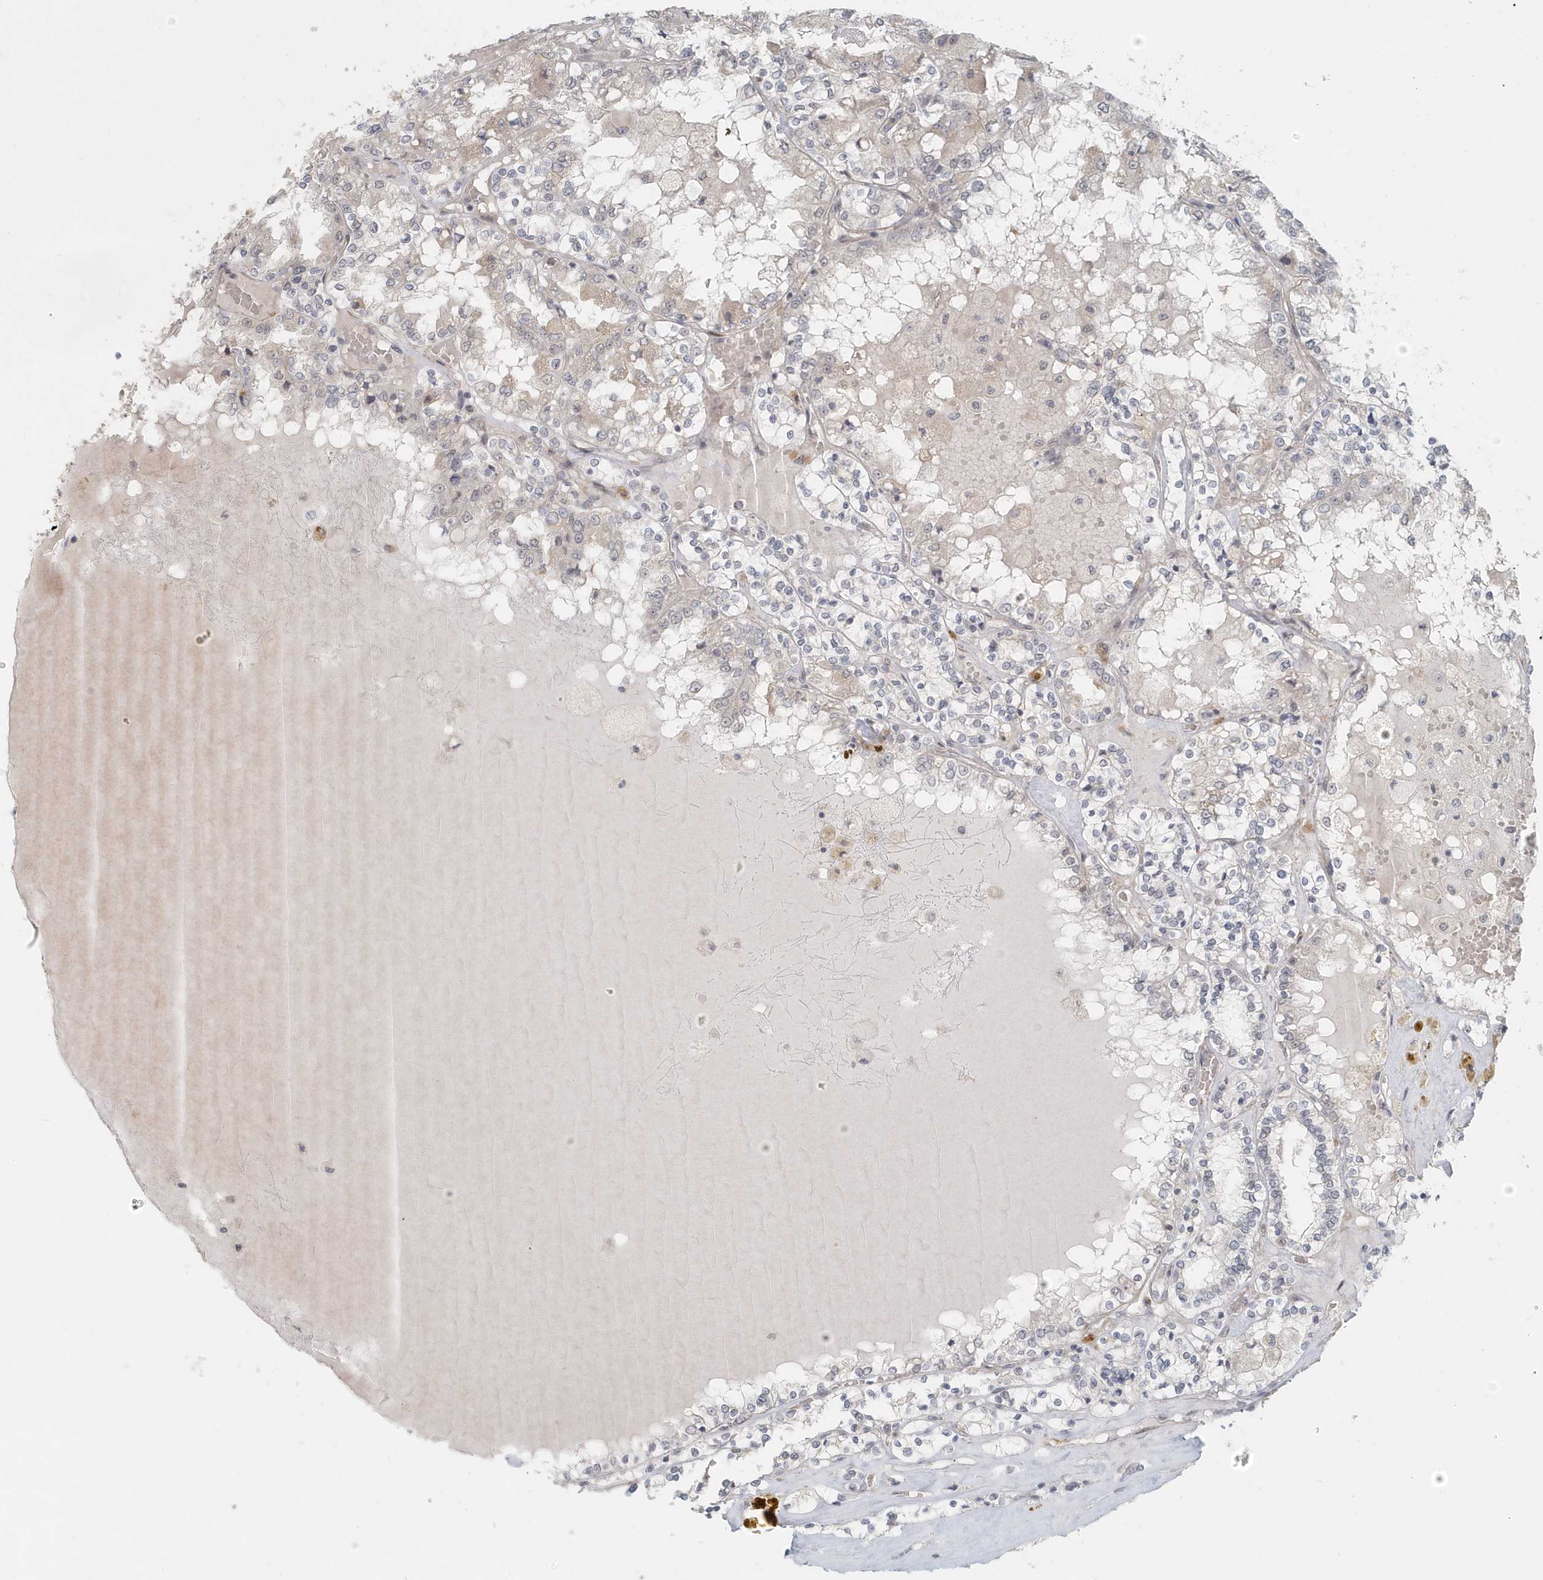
{"staining": {"intensity": "negative", "quantity": "none", "location": "none"}, "tissue": "renal cancer", "cell_type": "Tumor cells", "image_type": "cancer", "snomed": [{"axis": "morphology", "description": "Adenocarcinoma, NOS"}, {"axis": "topography", "description": "Kidney"}], "caption": "Human renal adenocarcinoma stained for a protein using IHC demonstrates no expression in tumor cells.", "gene": "NAPB", "patient": {"sex": "female", "age": 56}}